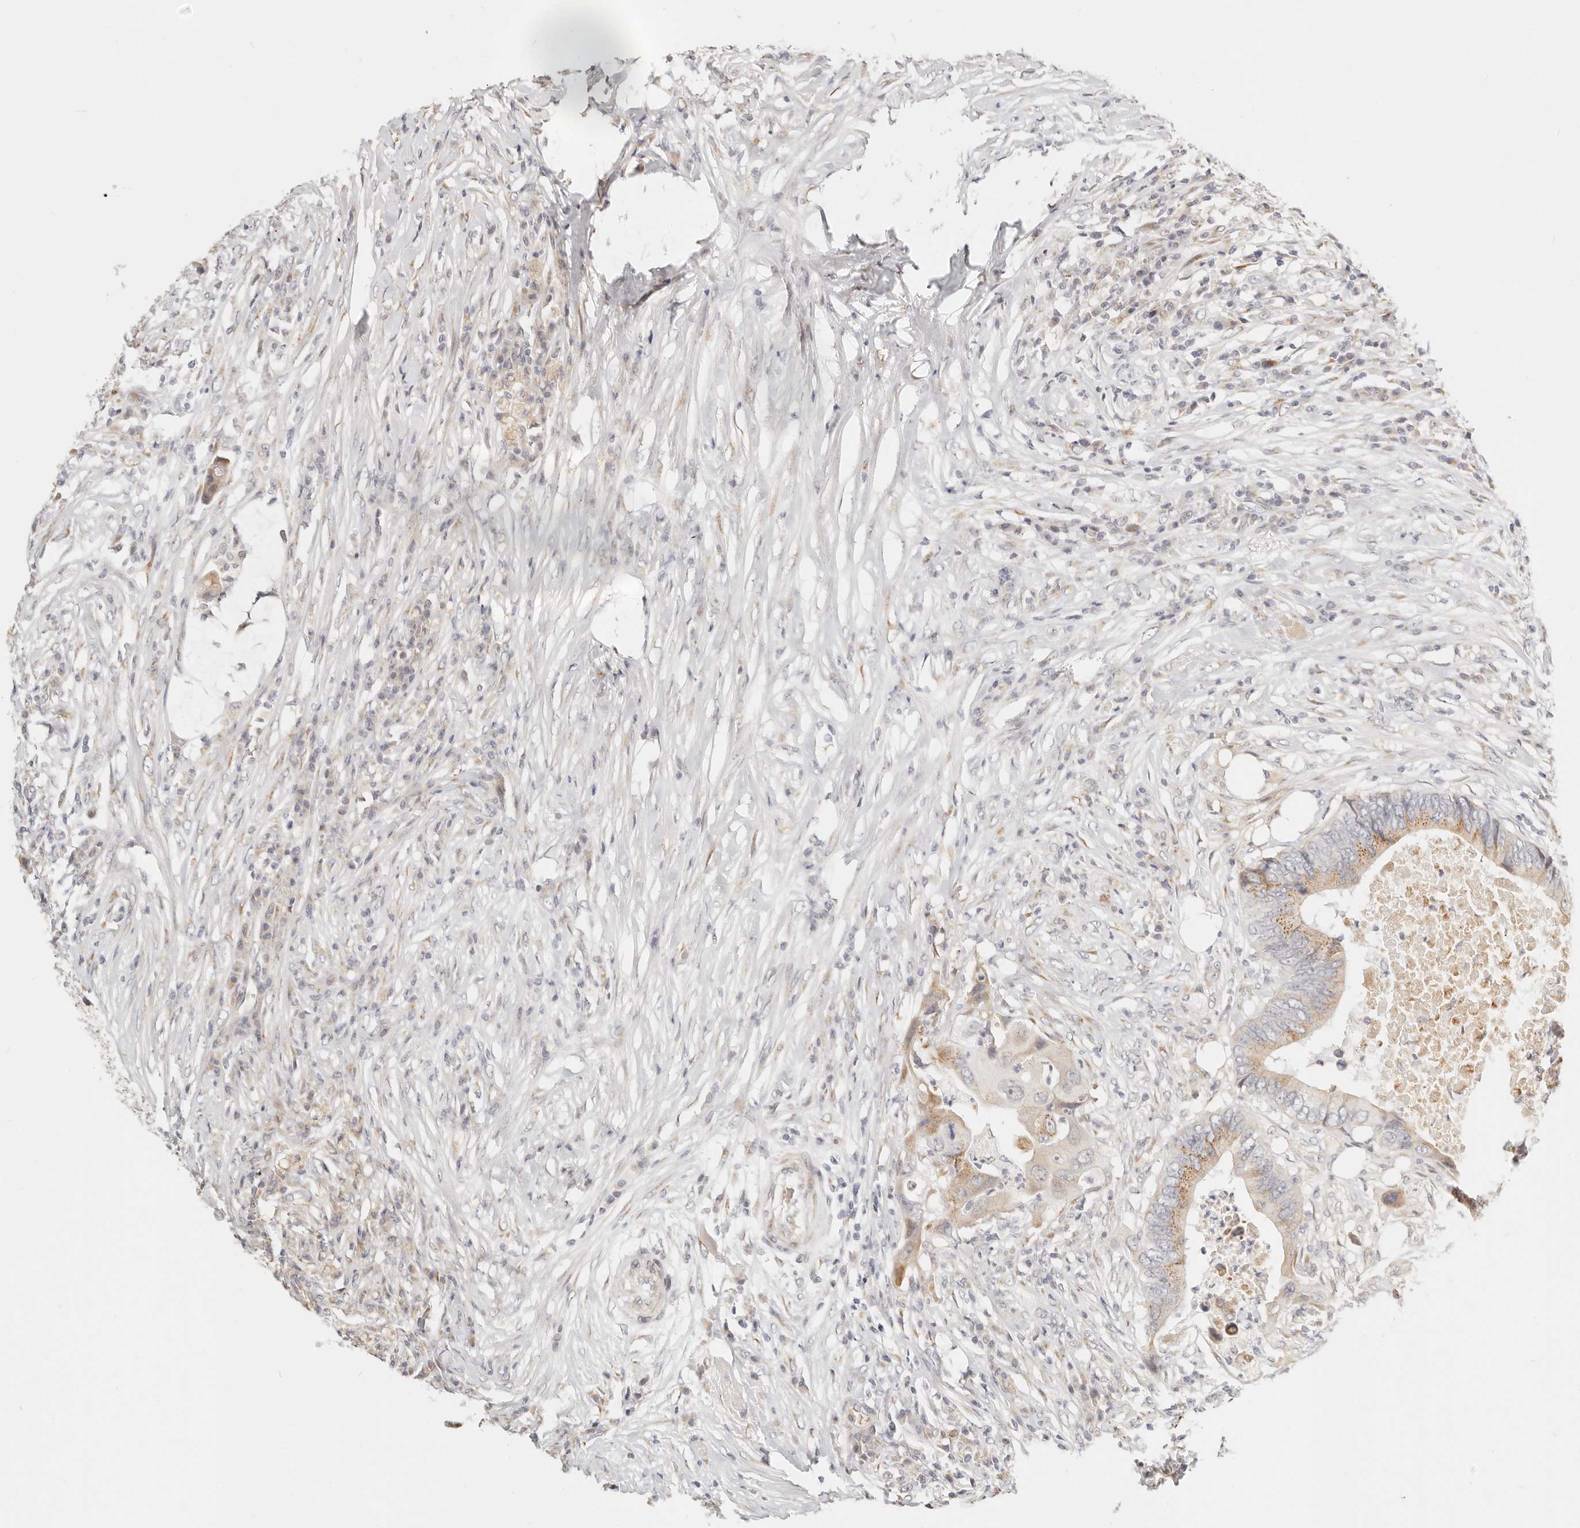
{"staining": {"intensity": "moderate", "quantity": ">75%", "location": "cytoplasmic/membranous"}, "tissue": "colorectal cancer", "cell_type": "Tumor cells", "image_type": "cancer", "snomed": [{"axis": "morphology", "description": "Adenocarcinoma, NOS"}, {"axis": "topography", "description": "Colon"}], "caption": "Tumor cells reveal moderate cytoplasmic/membranous expression in about >75% of cells in colorectal cancer (adenocarcinoma).", "gene": "FAM20B", "patient": {"sex": "male", "age": 71}}